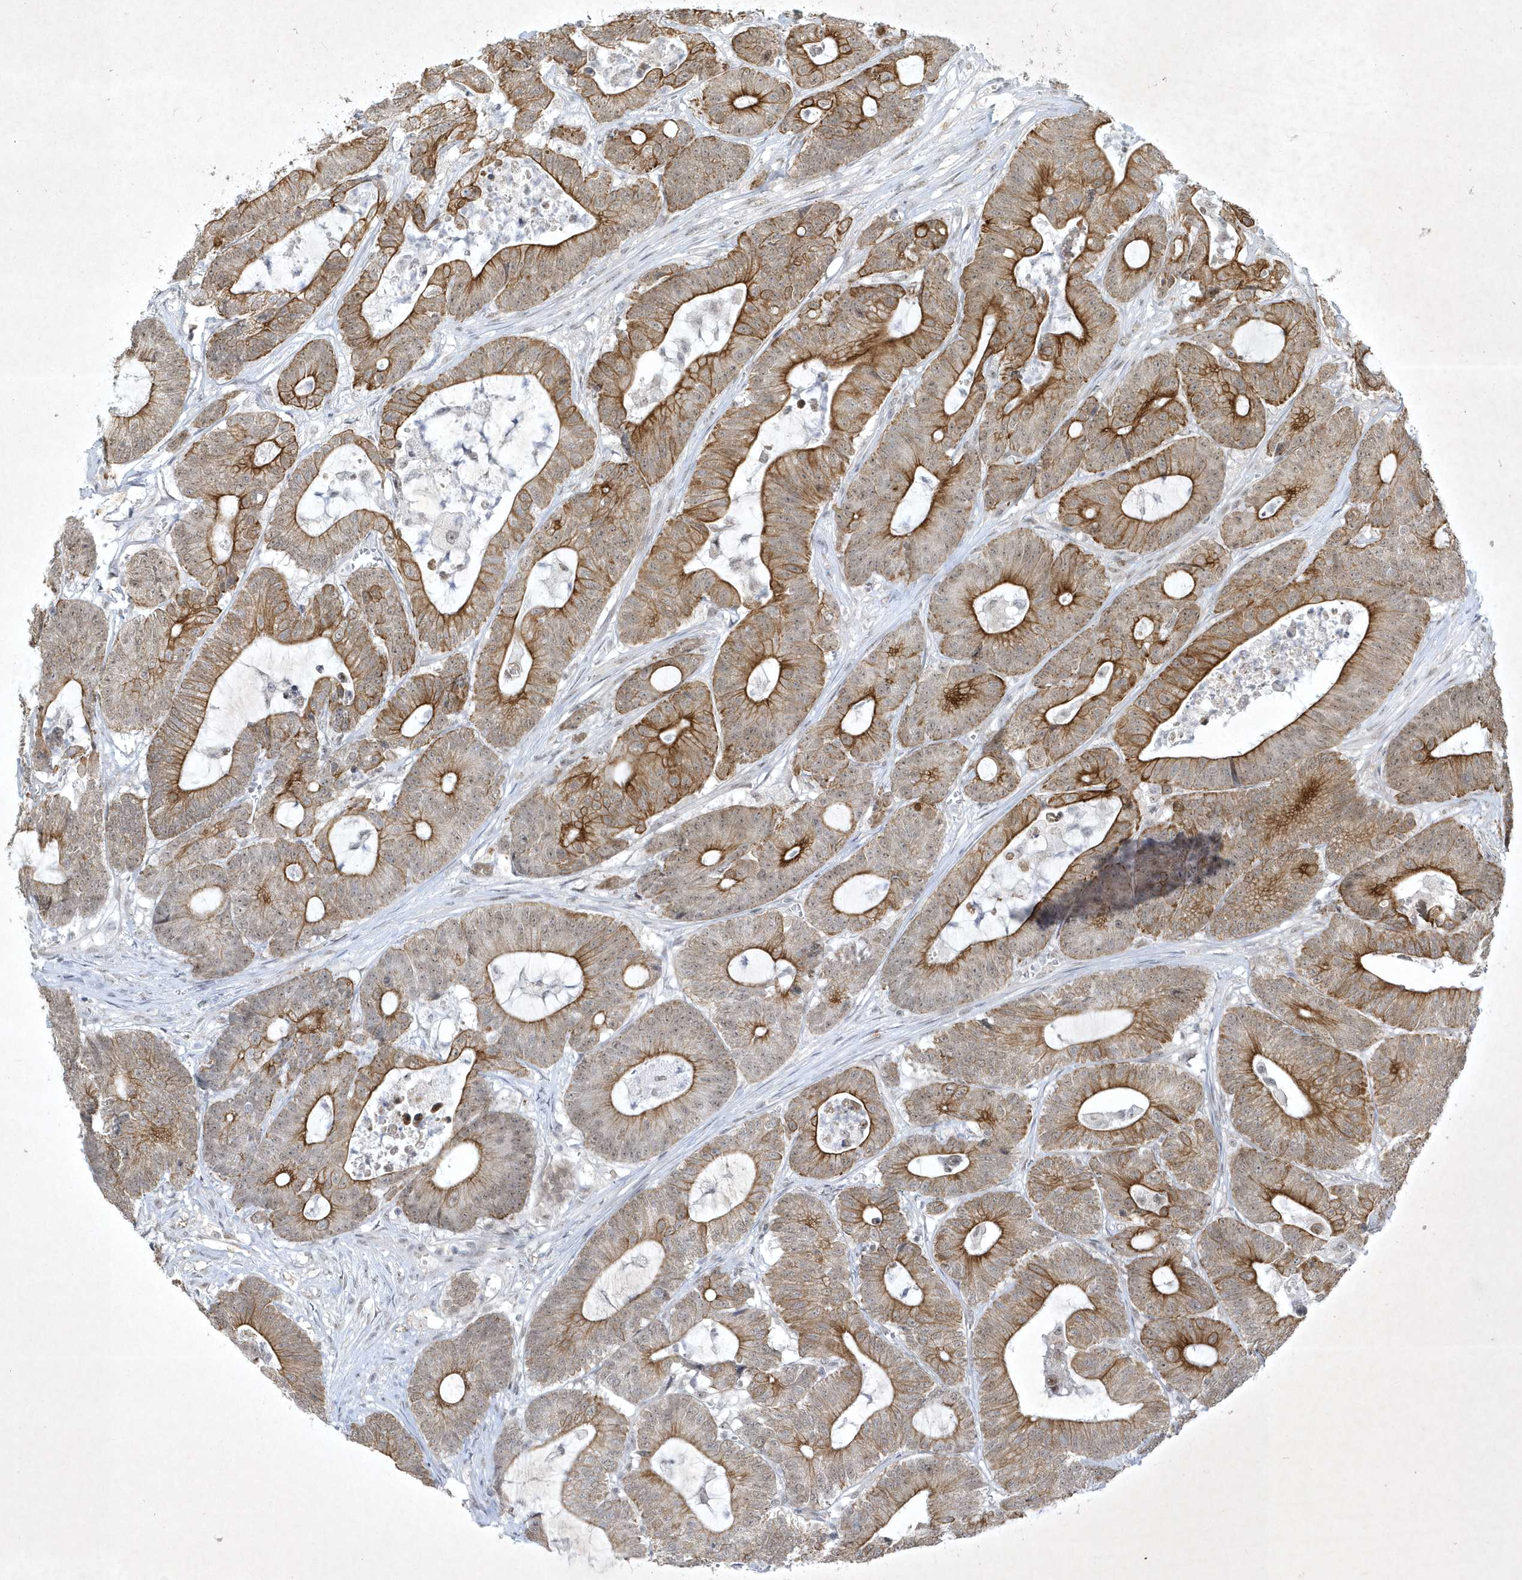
{"staining": {"intensity": "strong", "quantity": ">75%", "location": "cytoplasmic/membranous"}, "tissue": "colorectal cancer", "cell_type": "Tumor cells", "image_type": "cancer", "snomed": [{"axis": "morphology", "description": "Adenocarcinoma, NOS"}, {"axis": "topography", "description": "Colon"}], "caption": "Tumor cells show high levels of strong cytoplasmic/membranous expression in approximately >75% of cells in human colorectal adenocarcinoma.", "gene": "ZBTB9", "patient": {"sex": "female", "age": 84}}